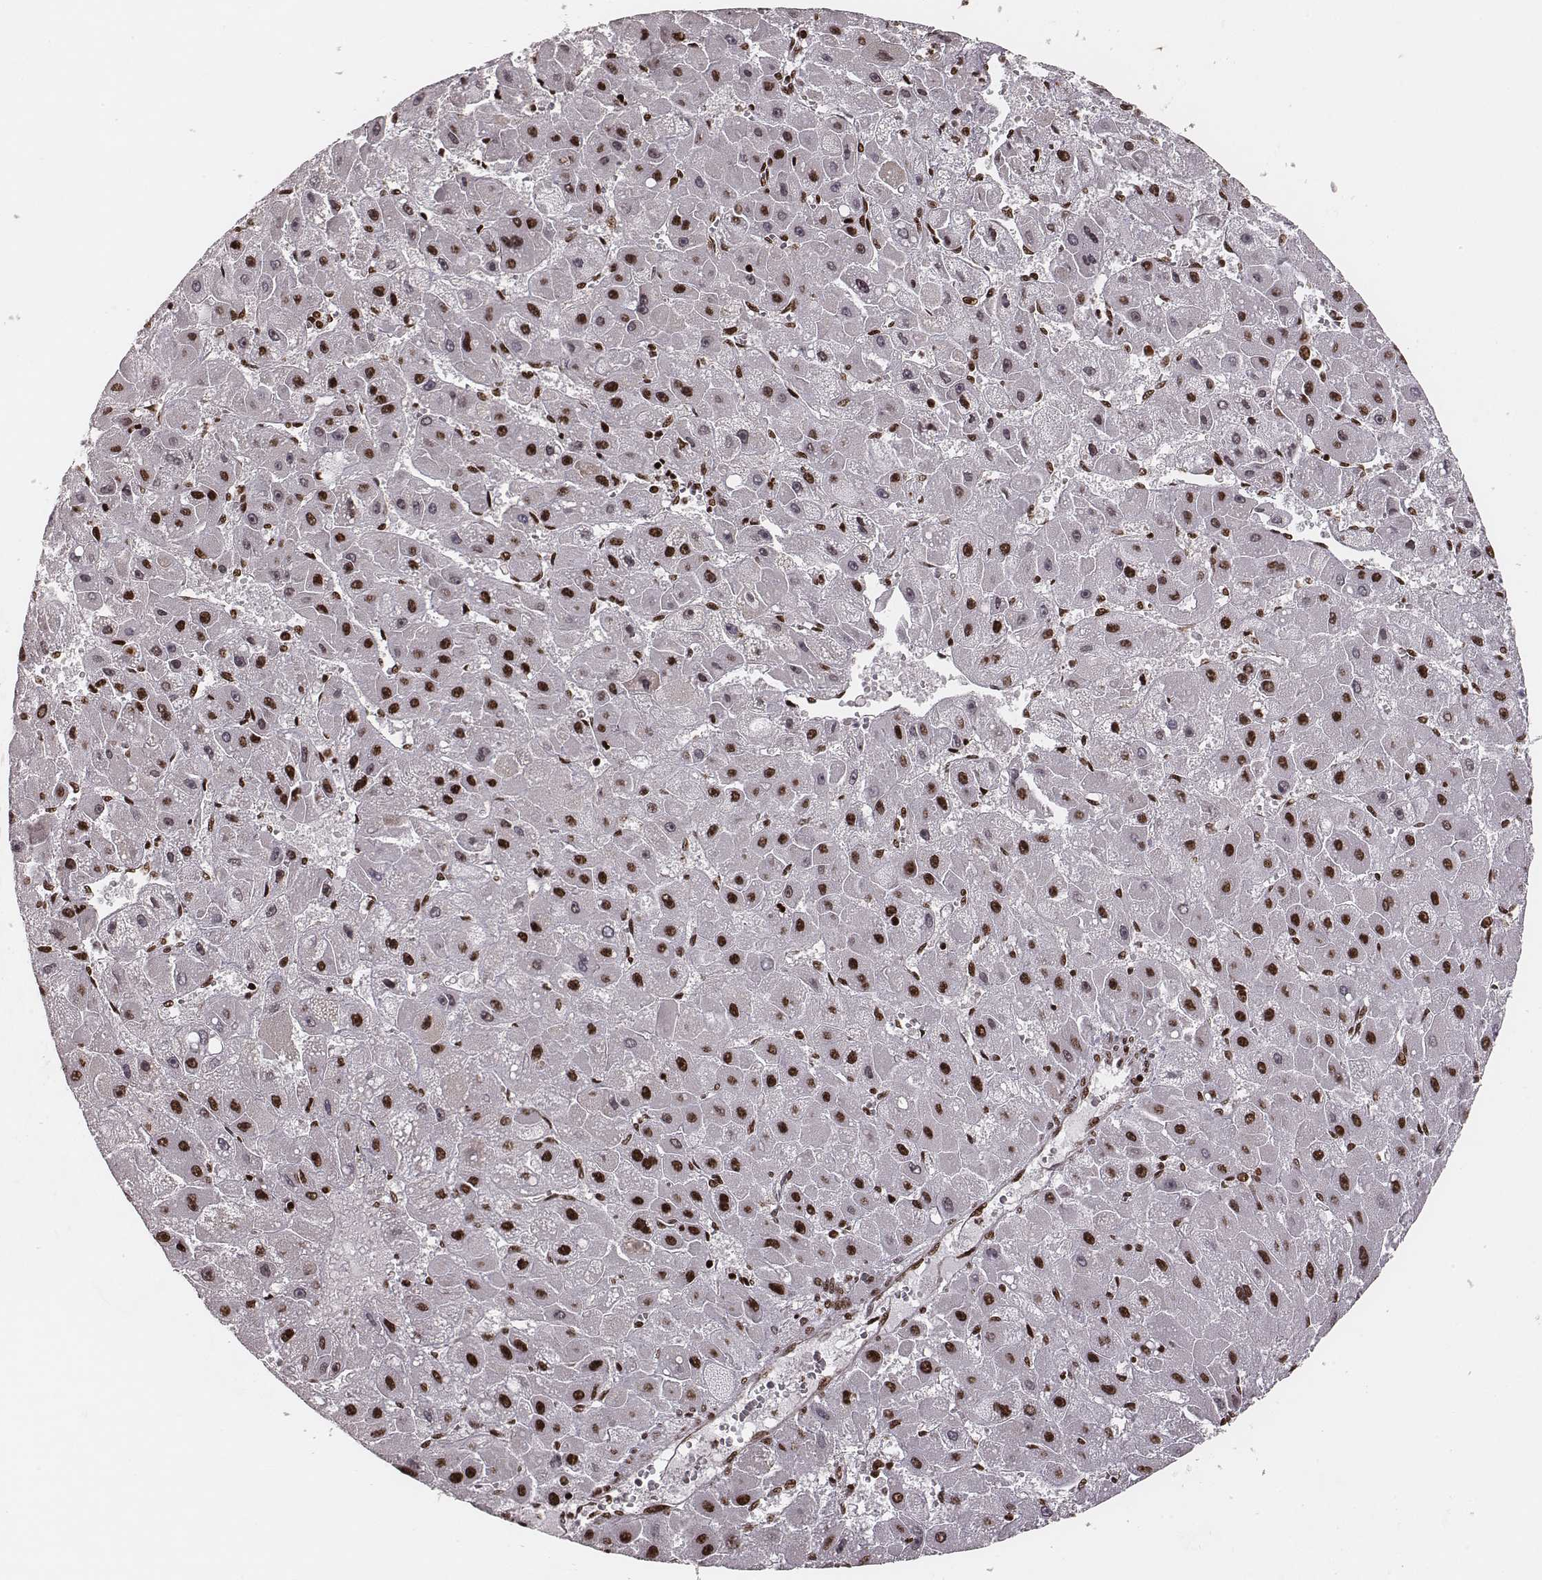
{"staining": {"intensity": "strong", "quantity": ">75%", "location": "nuclear"}, "tissue": "liver cancer", "cell_type": "Tumor cells", "image_type": "cancer", "snomed": [{"axis": "morphology", "description": "Carcinoma, Hepatocellular, NOS"}, {"axis": "topography", "description": "Liver"}], "caption": "Immunohistochemistry (IHC) micrograph of human liver cancer (hepatocellular carcinoma) stained for a protein (brown), which exhibits high levels of strong nuclear staining in about >75% of tumor cells.", "gene": "VRK3", "patient": {"sex": "female", "age": 25}}